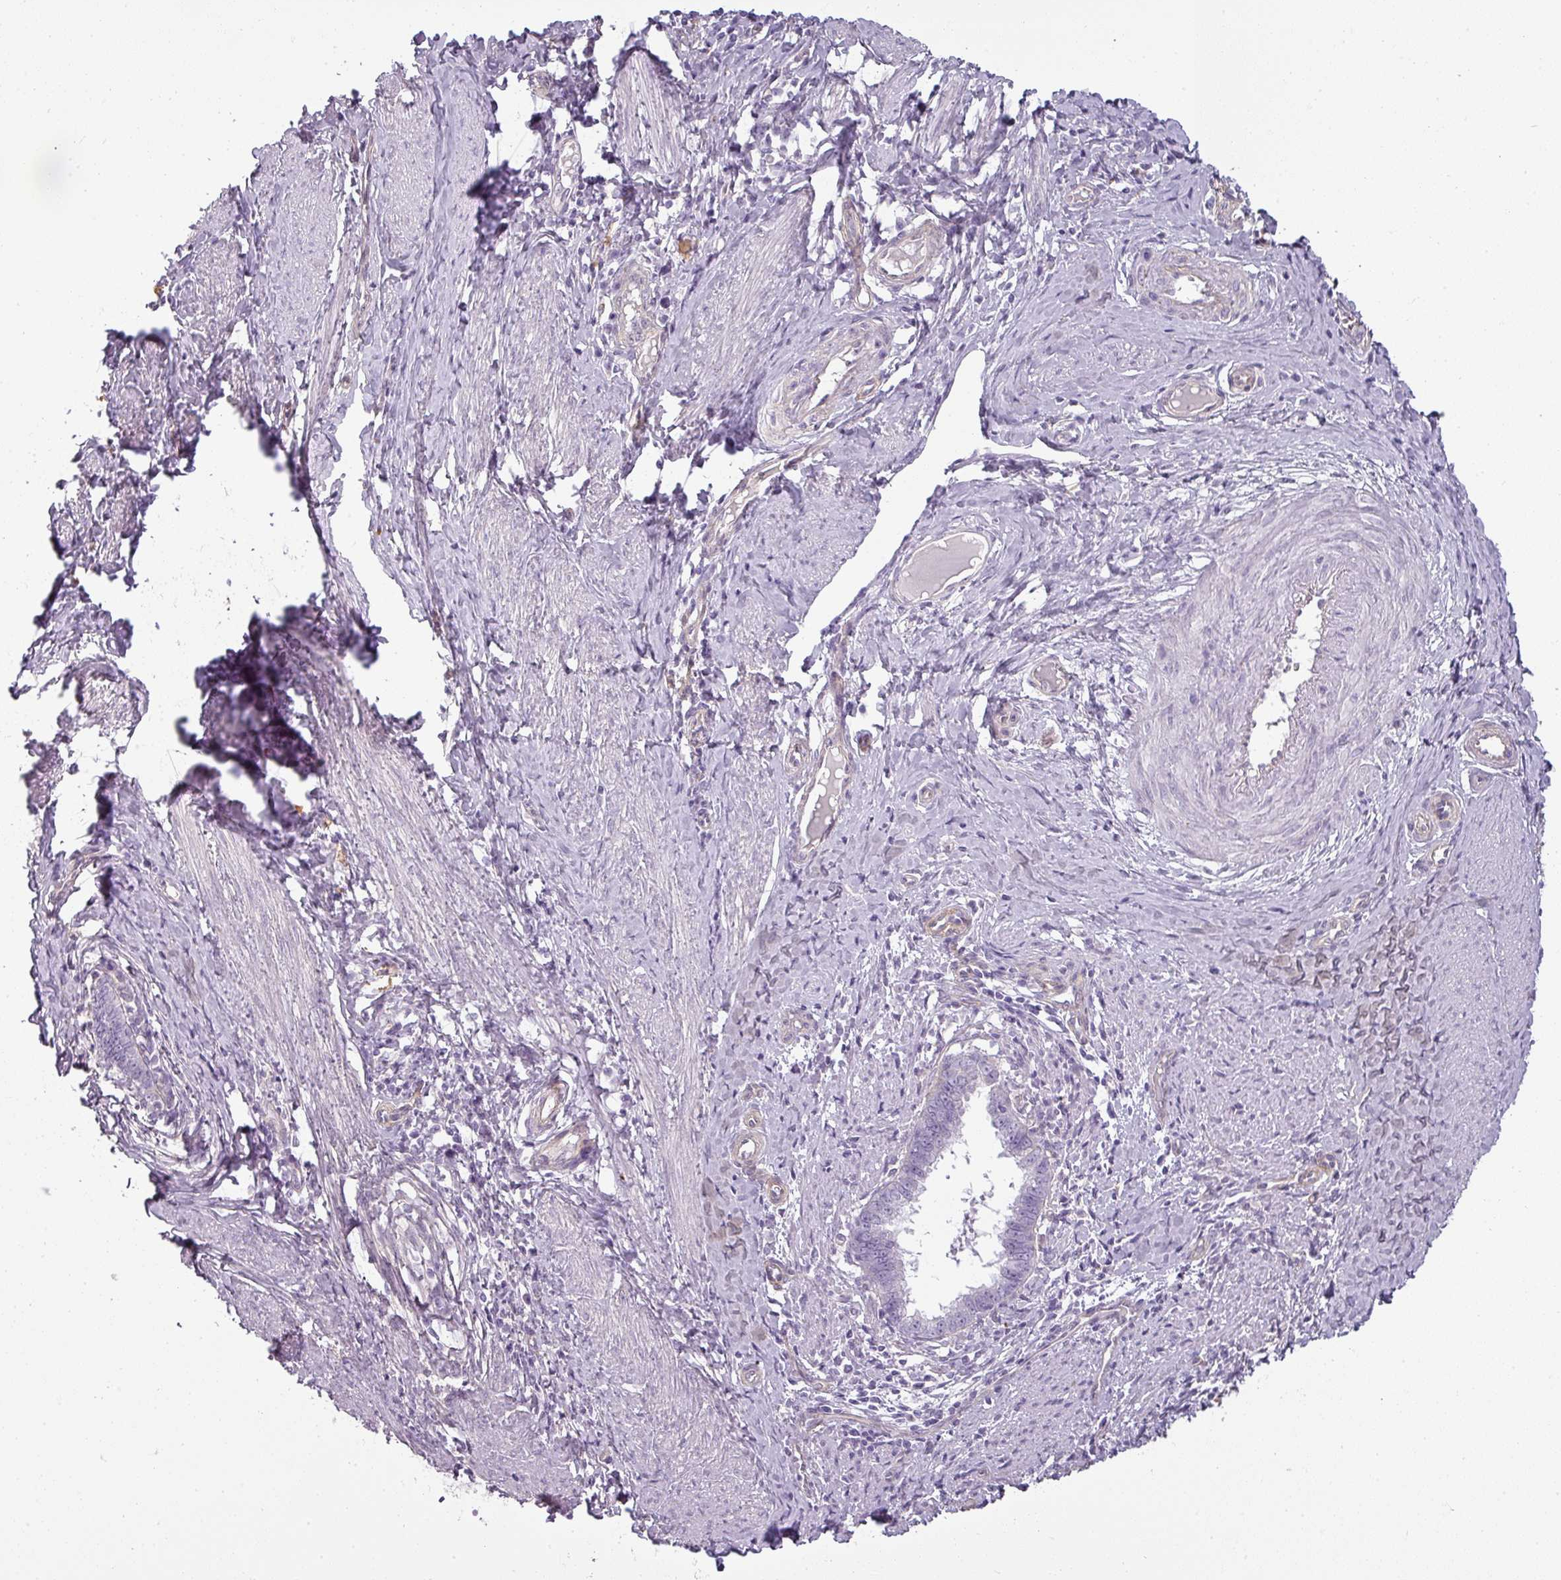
{"staining": {"intensity": "negative", "quantity": "none", "location": "none"}, "tissue": "cervical cancer", "cell_type": "Tumor cells", "image_type": "cancer", "snomed": [{"axis": "morphology", "description": "Adenocarcinoma, NOS"}, {"axis": "topography", "description": "Cervix"}], "caption": "High magnification brightfield microscopy of cervical adenocarcinoma stained with DAB (brown) and counterstained with hematoxylin (blue): tumor cells show no significant positivity. (DAB (3,3'-diaminobenzidine) immunohistochemistry (IHC) with hematoxylin counter stain).", "gene": "ASB1", "patient": {"sex": "female", "age": 36}}